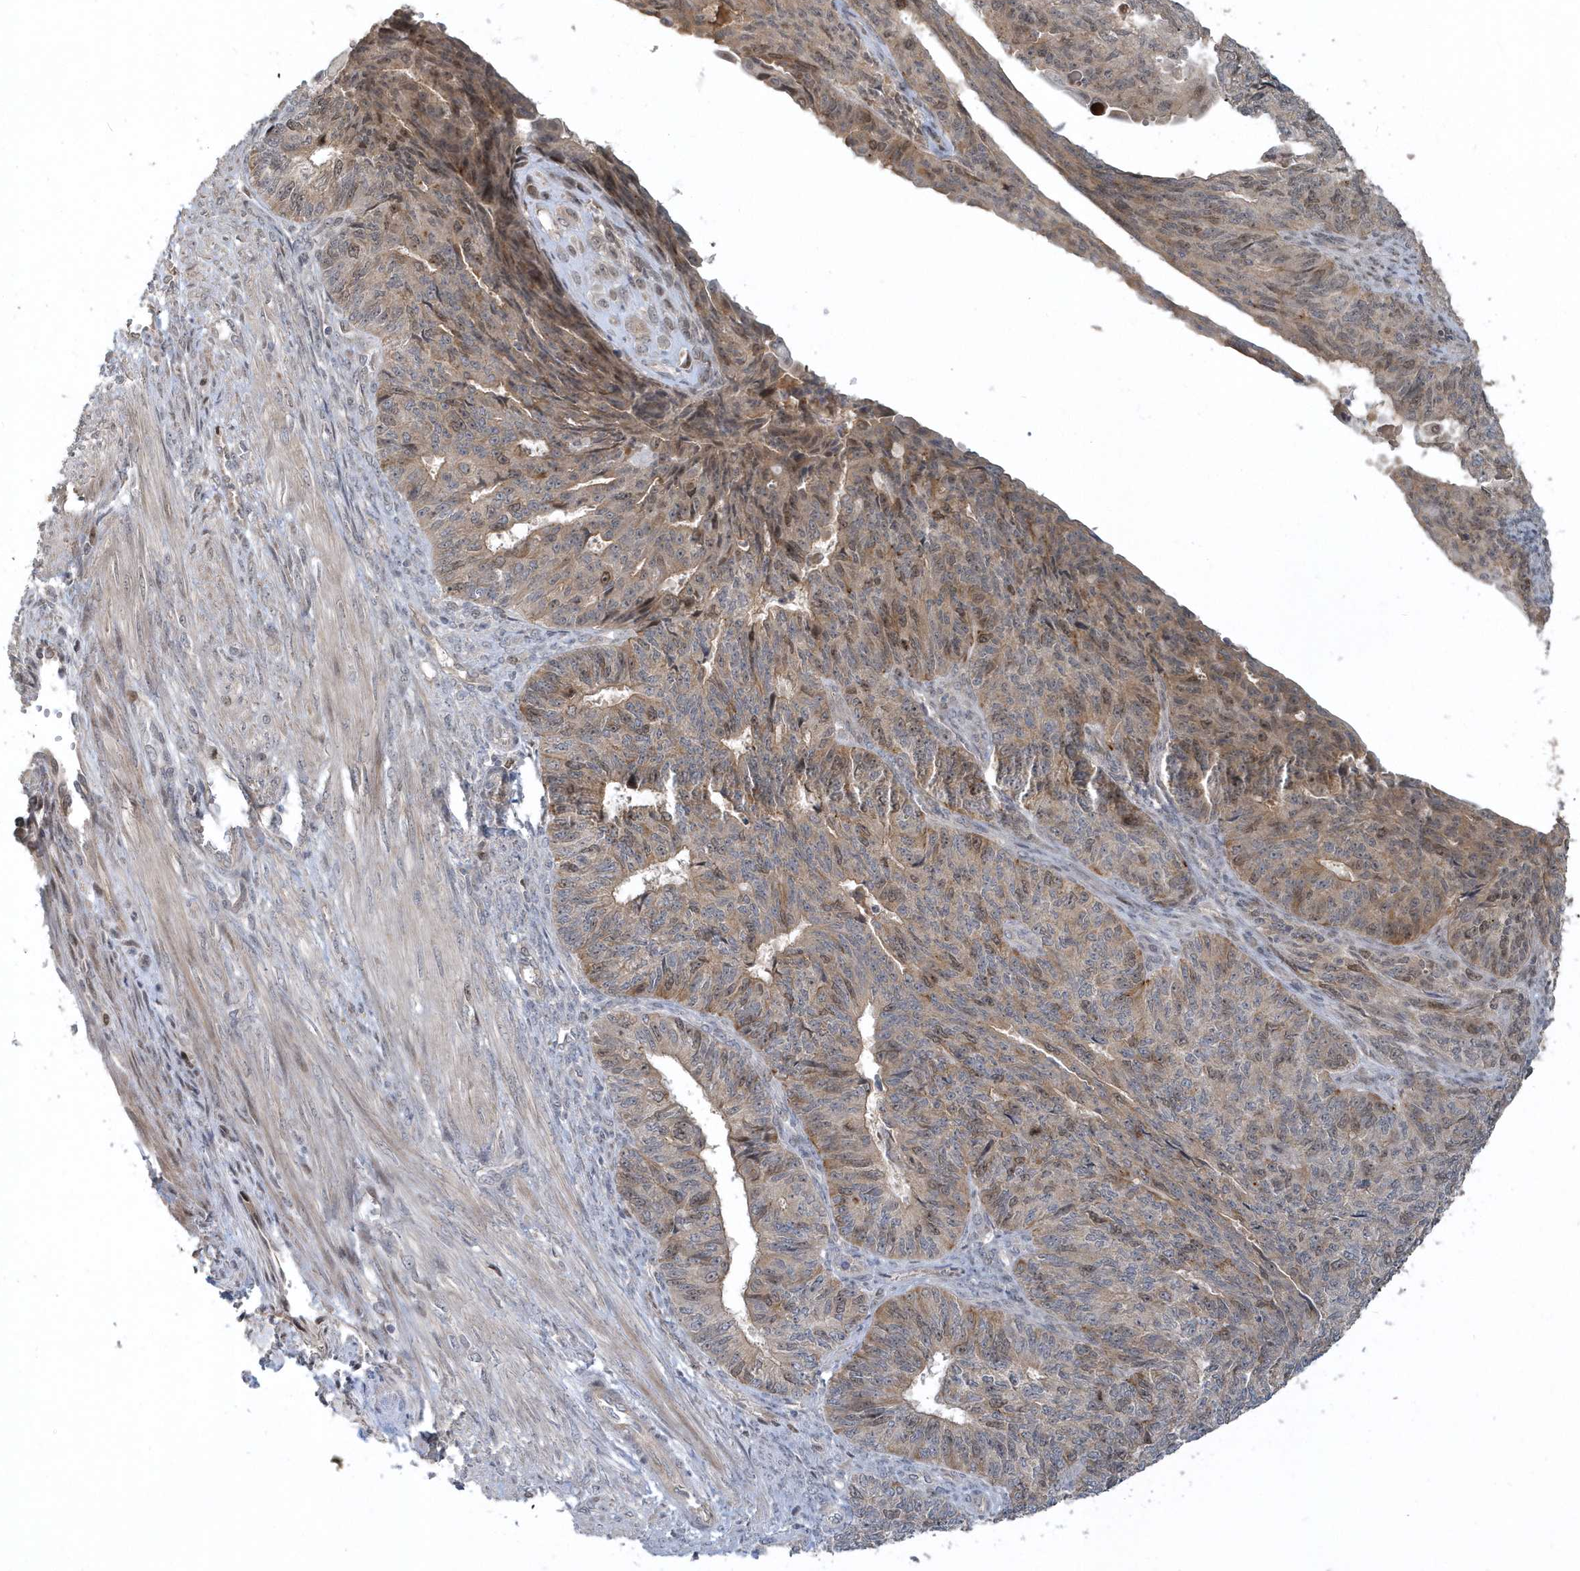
{"staining": {"intensity": "weak", "quantity": "25%-75%", "location": "cytoplasmic/membranous,nuclear"}, "tissue": "endometrial cancer", "cell_type": "Tumor cells", "image_type": "cancer", "snomed": [{"axis": "morphology", "description": "Adenocarcinoma, NOS"}, {"axis": "topography", "description": "Endometrium"}], "caption": "About 25%-75% of tumor cells in human endometrial cancer (adenocarcinoma) show weak cytoplasmic/membranous and nuclear protein positivity as visualized by brown immunohistochemical staining.", "gene": "TRAIP", "patient": {"sex": "female", "age": 32}}